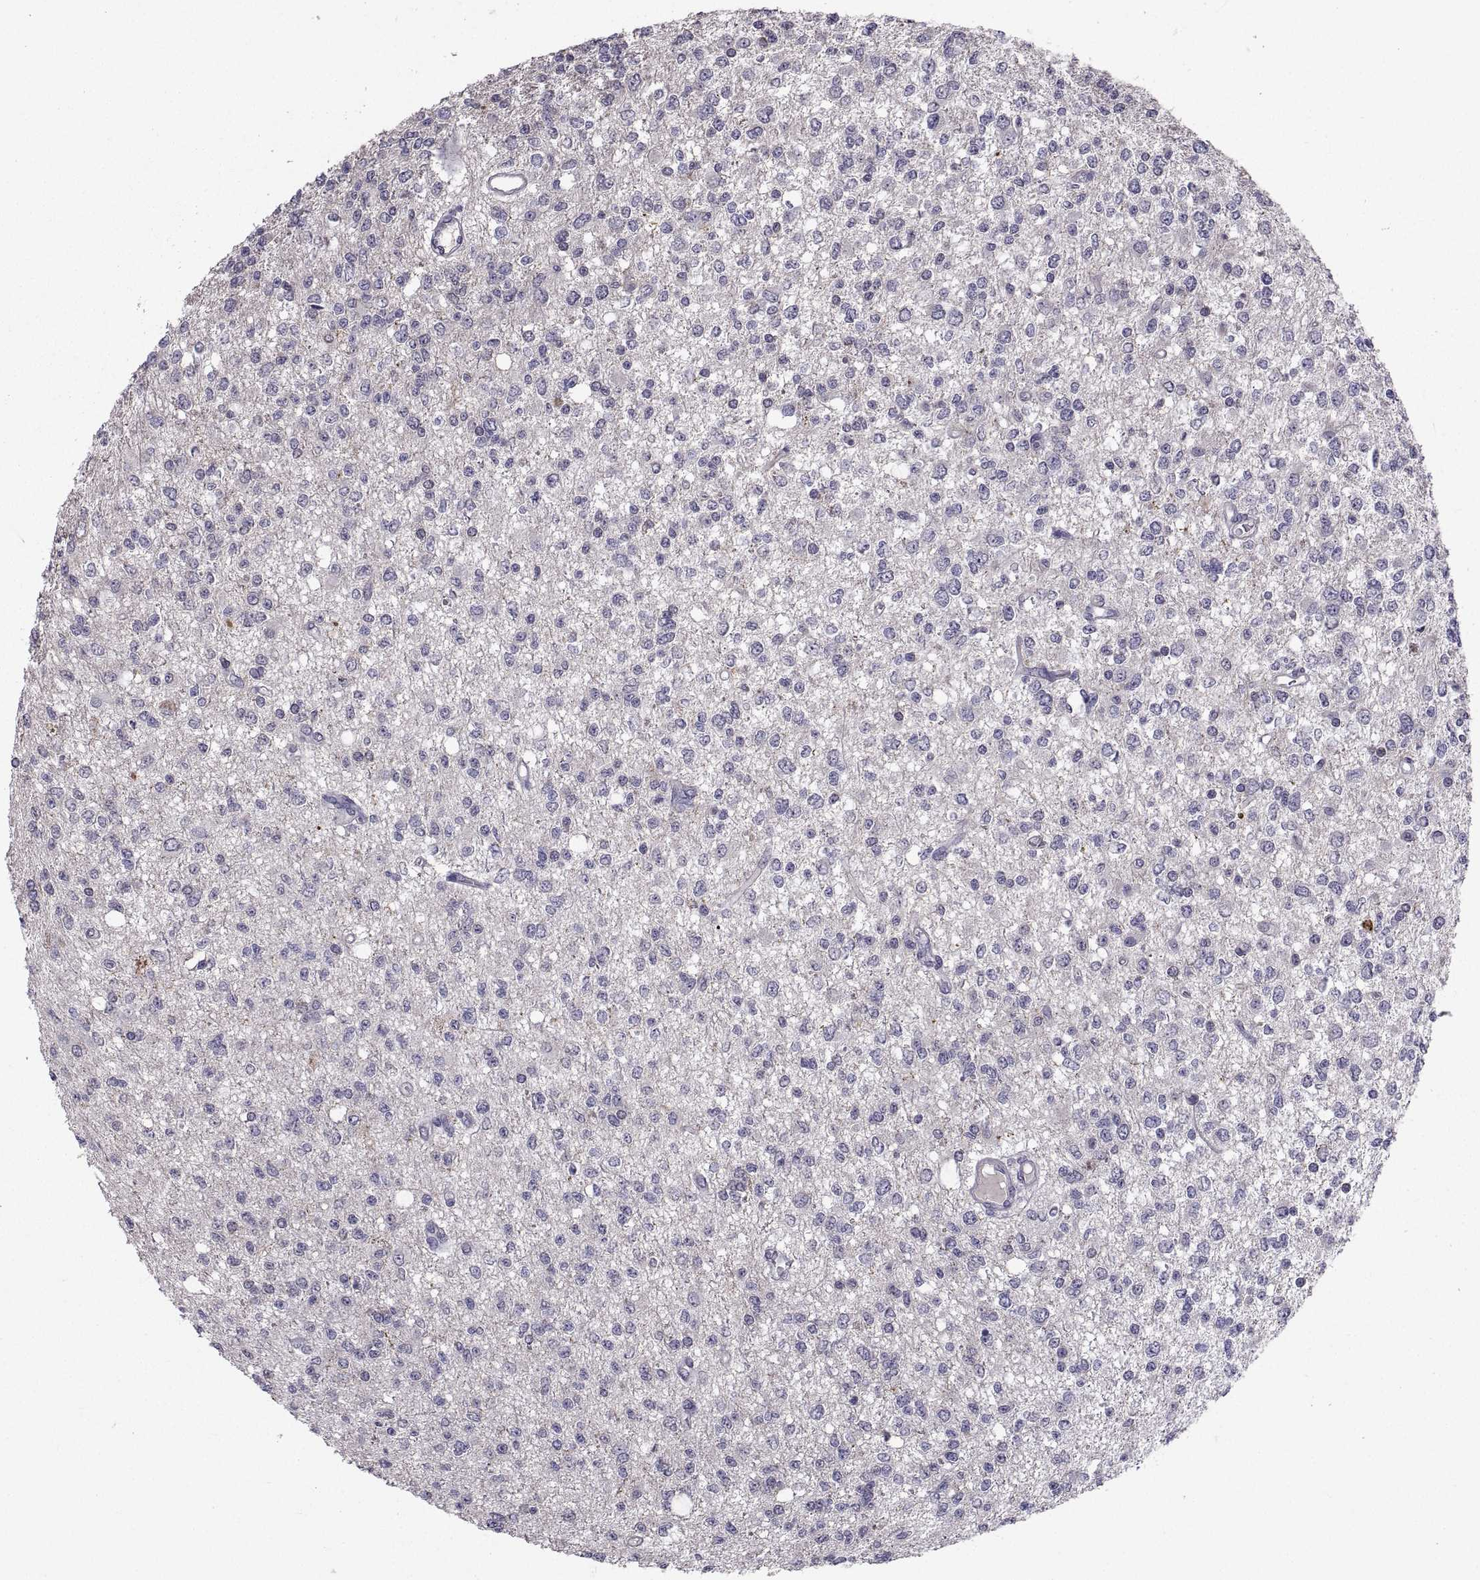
{"staining": {"intensity": "negative", "quantity": "none", "location": "none"}, "tissue": "glioma", "cell_type": "Tumor cells", "image_type": "cancer", "snomed": [{"axis": "morphology", "description": "Glioma, malignant, Low grade"}, {"axis": "topography", "description": "Brain"}], "caption": "Glioma stained for a protein using immunohistochemistry shows no expression tumor cells.", "gene": "NPTX2", "patient": {"sex": "male", "age": 67}}